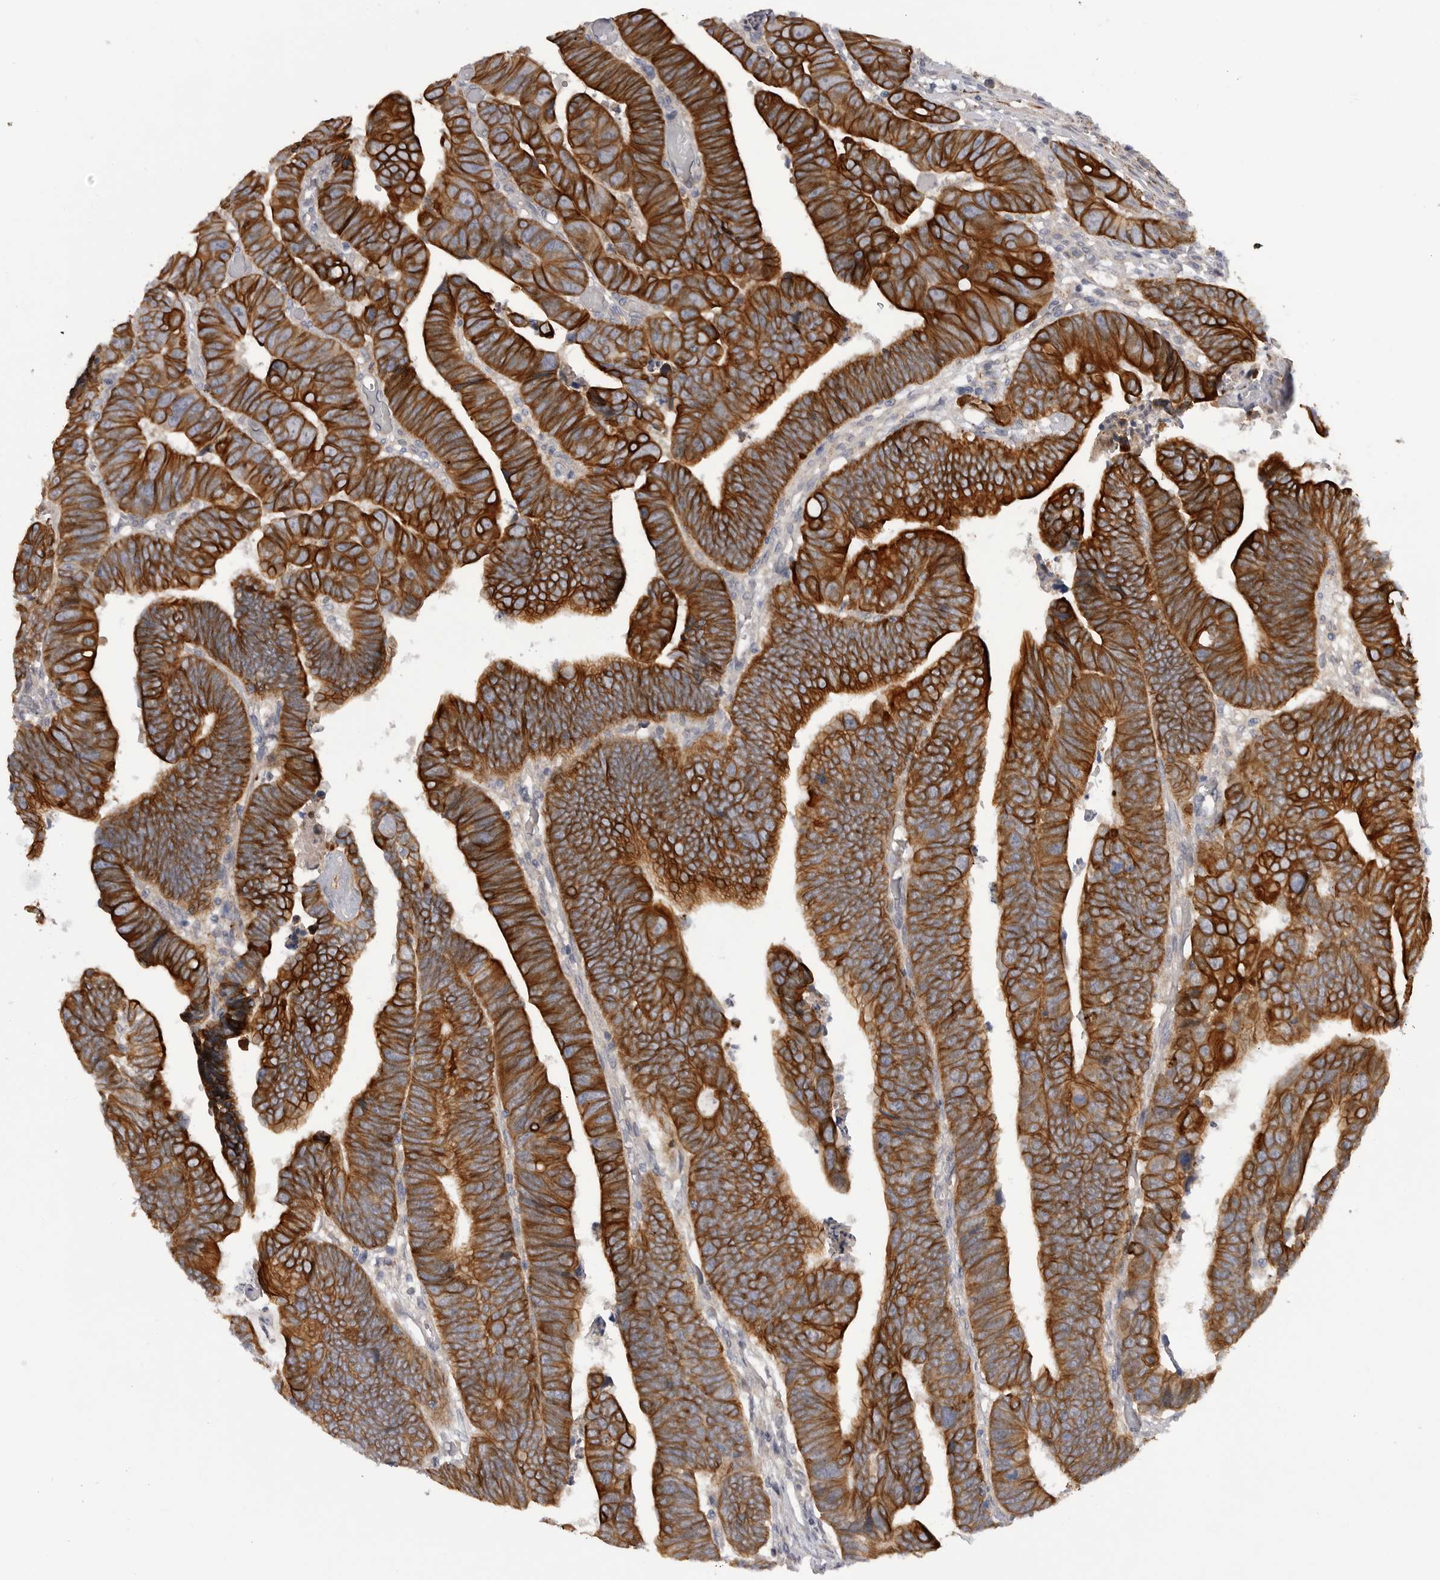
{"staining": {"intensity": "strong", "quantity": ">75%", "location": "cytoplasmic/membranous"}, "tissue": "colorectal cancer", "cell_type": "Tumor cells", "image_type": "cancer", "snomed": [{"axis": "morphology", "description": "Adenocarcinoma, NOS"}, {"axis": "topography", "description": "Rectum"}], "caption": "Tumor cells reveal high levels of strong cytoplasmic/membranous expression in approximately >75% of cells in adenocarcinoma (colorectal).", "gene": "DHDDS", "patient": {"sex": "female", "age": 65}}